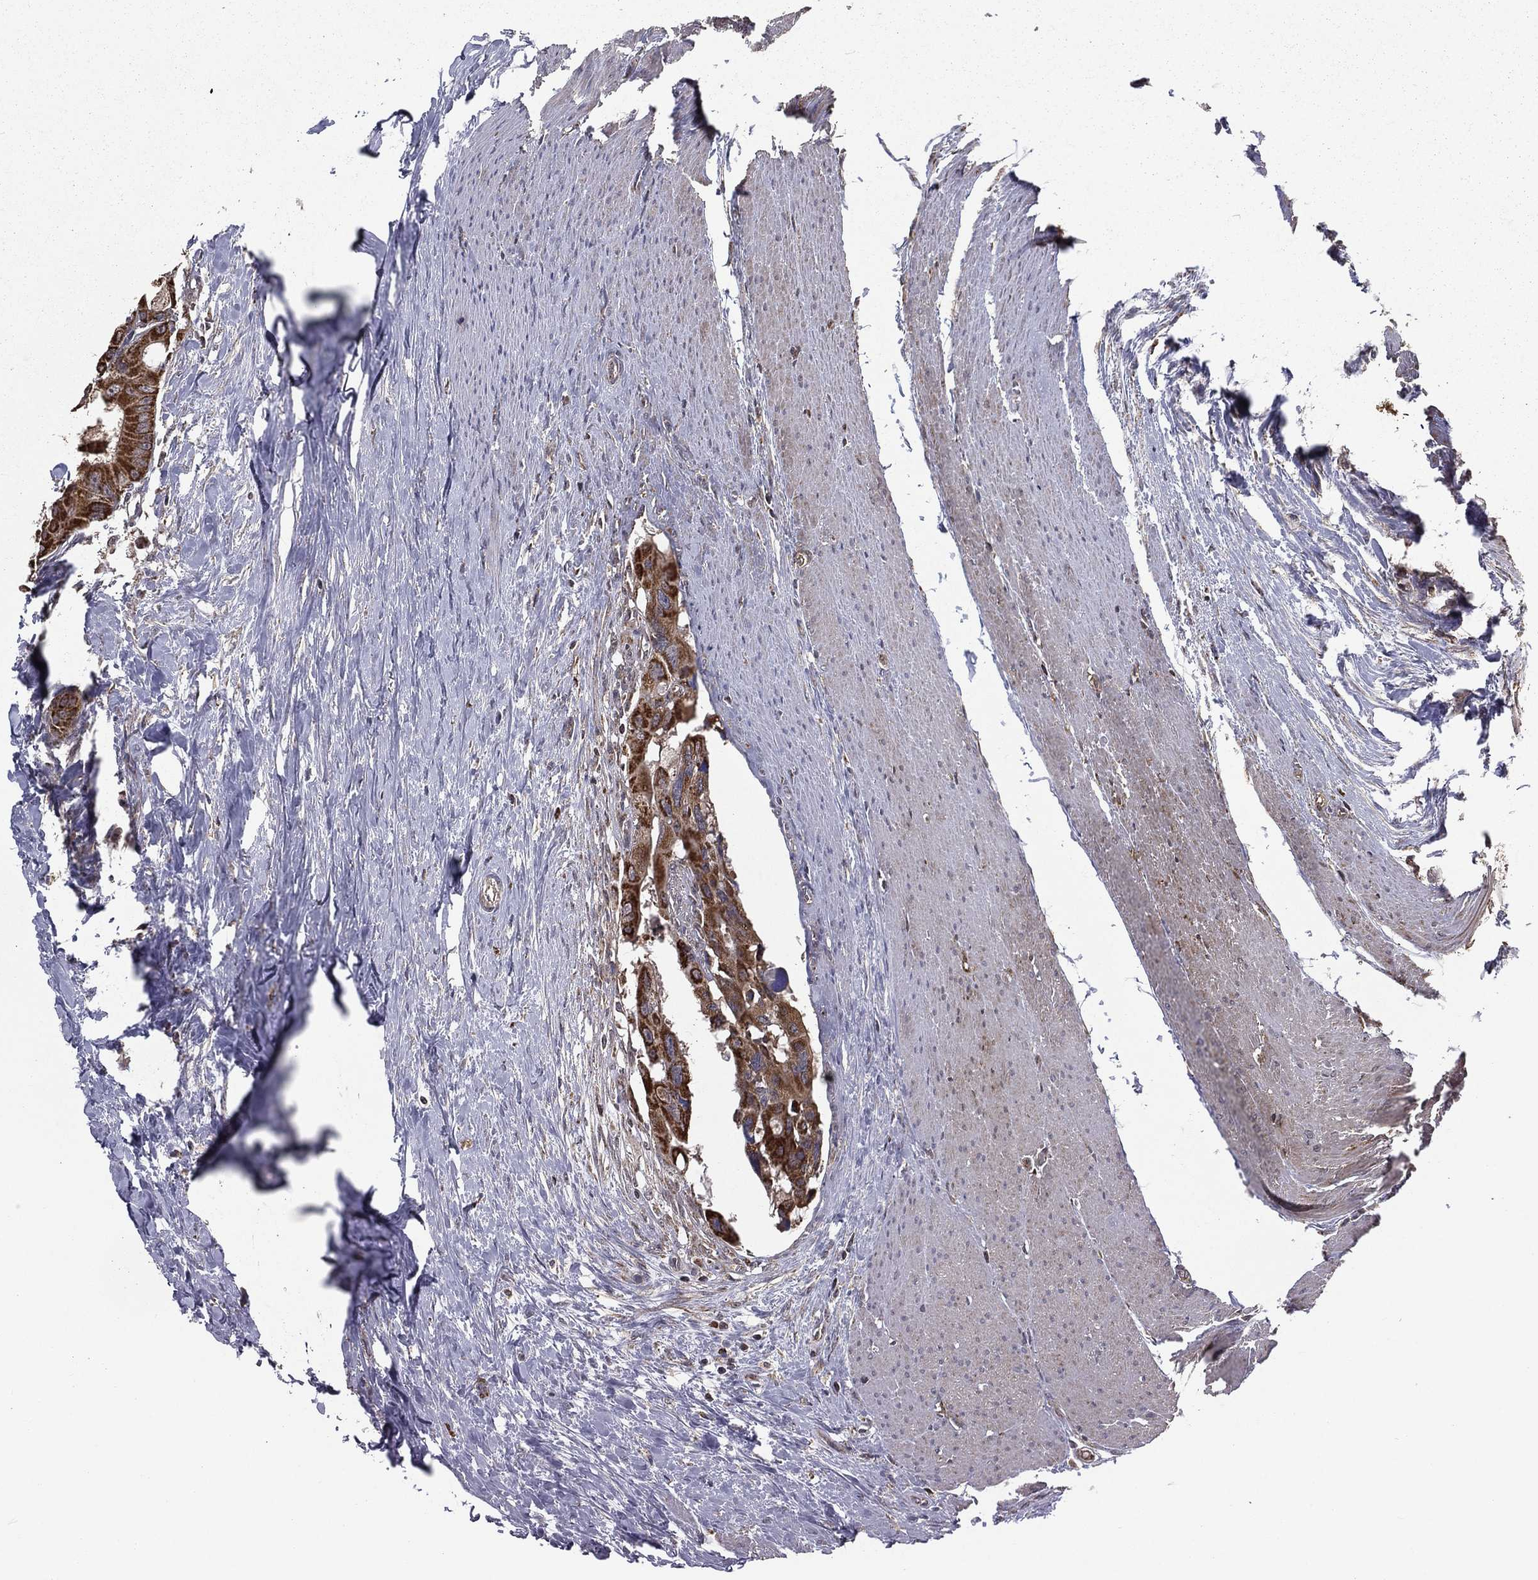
{"staining": {"intensity": "strong", "quantity": ">75%", "location": "cytoplasmic/membranous"}, "tissue": "colorectal cancer", "cell_type": "Tumor cells", "image_type": "cancer", "snomed": [{"axis": "morphology", "description": "Adenocarcinoma, NOS"}, {"axis": "topography", "description": "Rectum"}], "caption": "About >75% of tumor cells in colorectal cancer (adenocarcinoma) reveal strong cytoplasmic/membranous protein positivity as visualized by brown immunohistochemical staining.", "gene": "RIGI", "patient": {"sex": "male", "age": 64}}